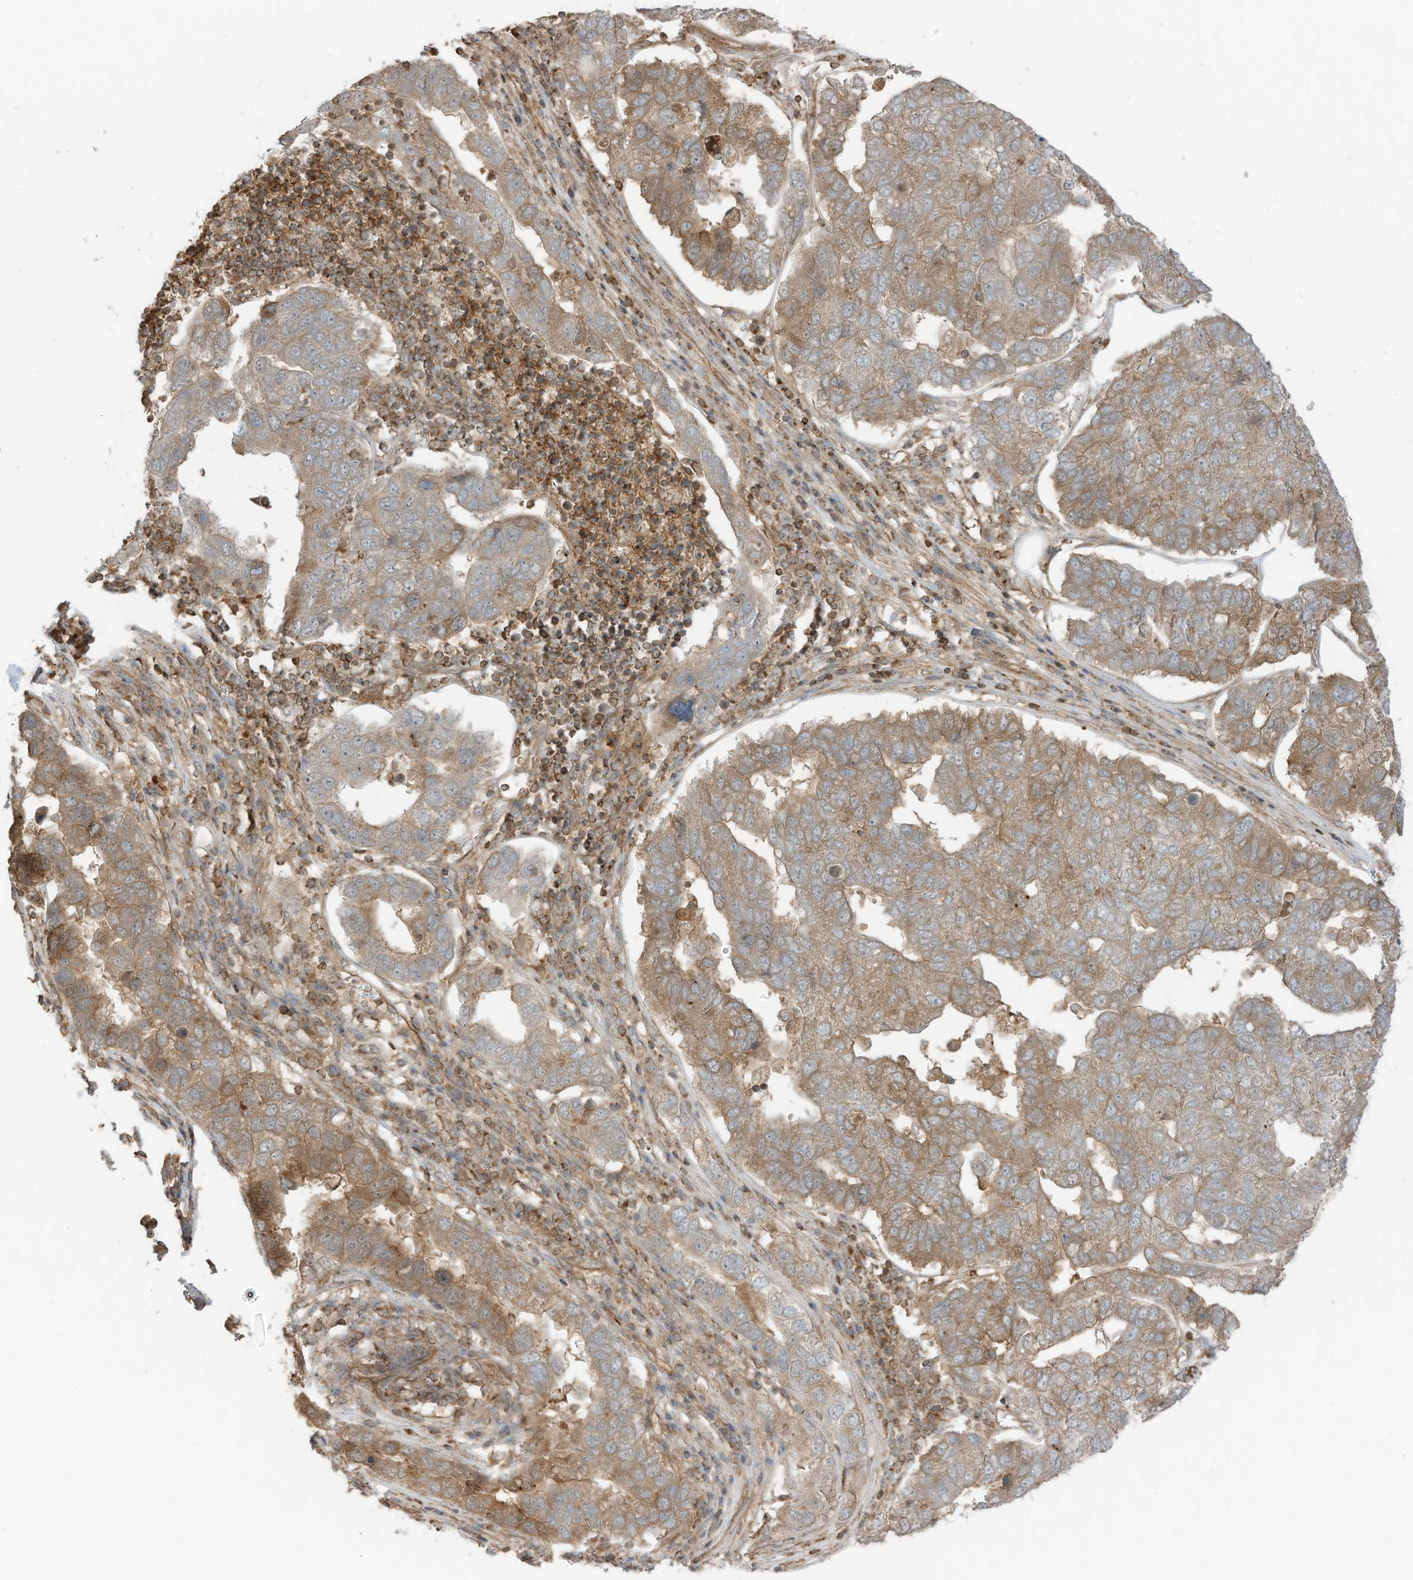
{"staining": {"intensity": "moderate", "quantity": ">75%", "location": "cytoplasmic/membranous"}, "tissue": "pancreatic cancer", "cell_type": "Tumor cells", "image_type": "cancer", "snomed": [{"axis": "morphology", "description": "Adenocarcinoma, NOS"}, {"axis": "topography", "description": "Pancreas"}], "caption": "Pancreatic cancer stained with DAB immunohistochemistry (IHC) reveals medium levels of moderate cytoplasmic/membranous positivity in about >75% of tumor cells.", "gene": "SLC25A12", "patient": {"sex": "female", "age": 61}}